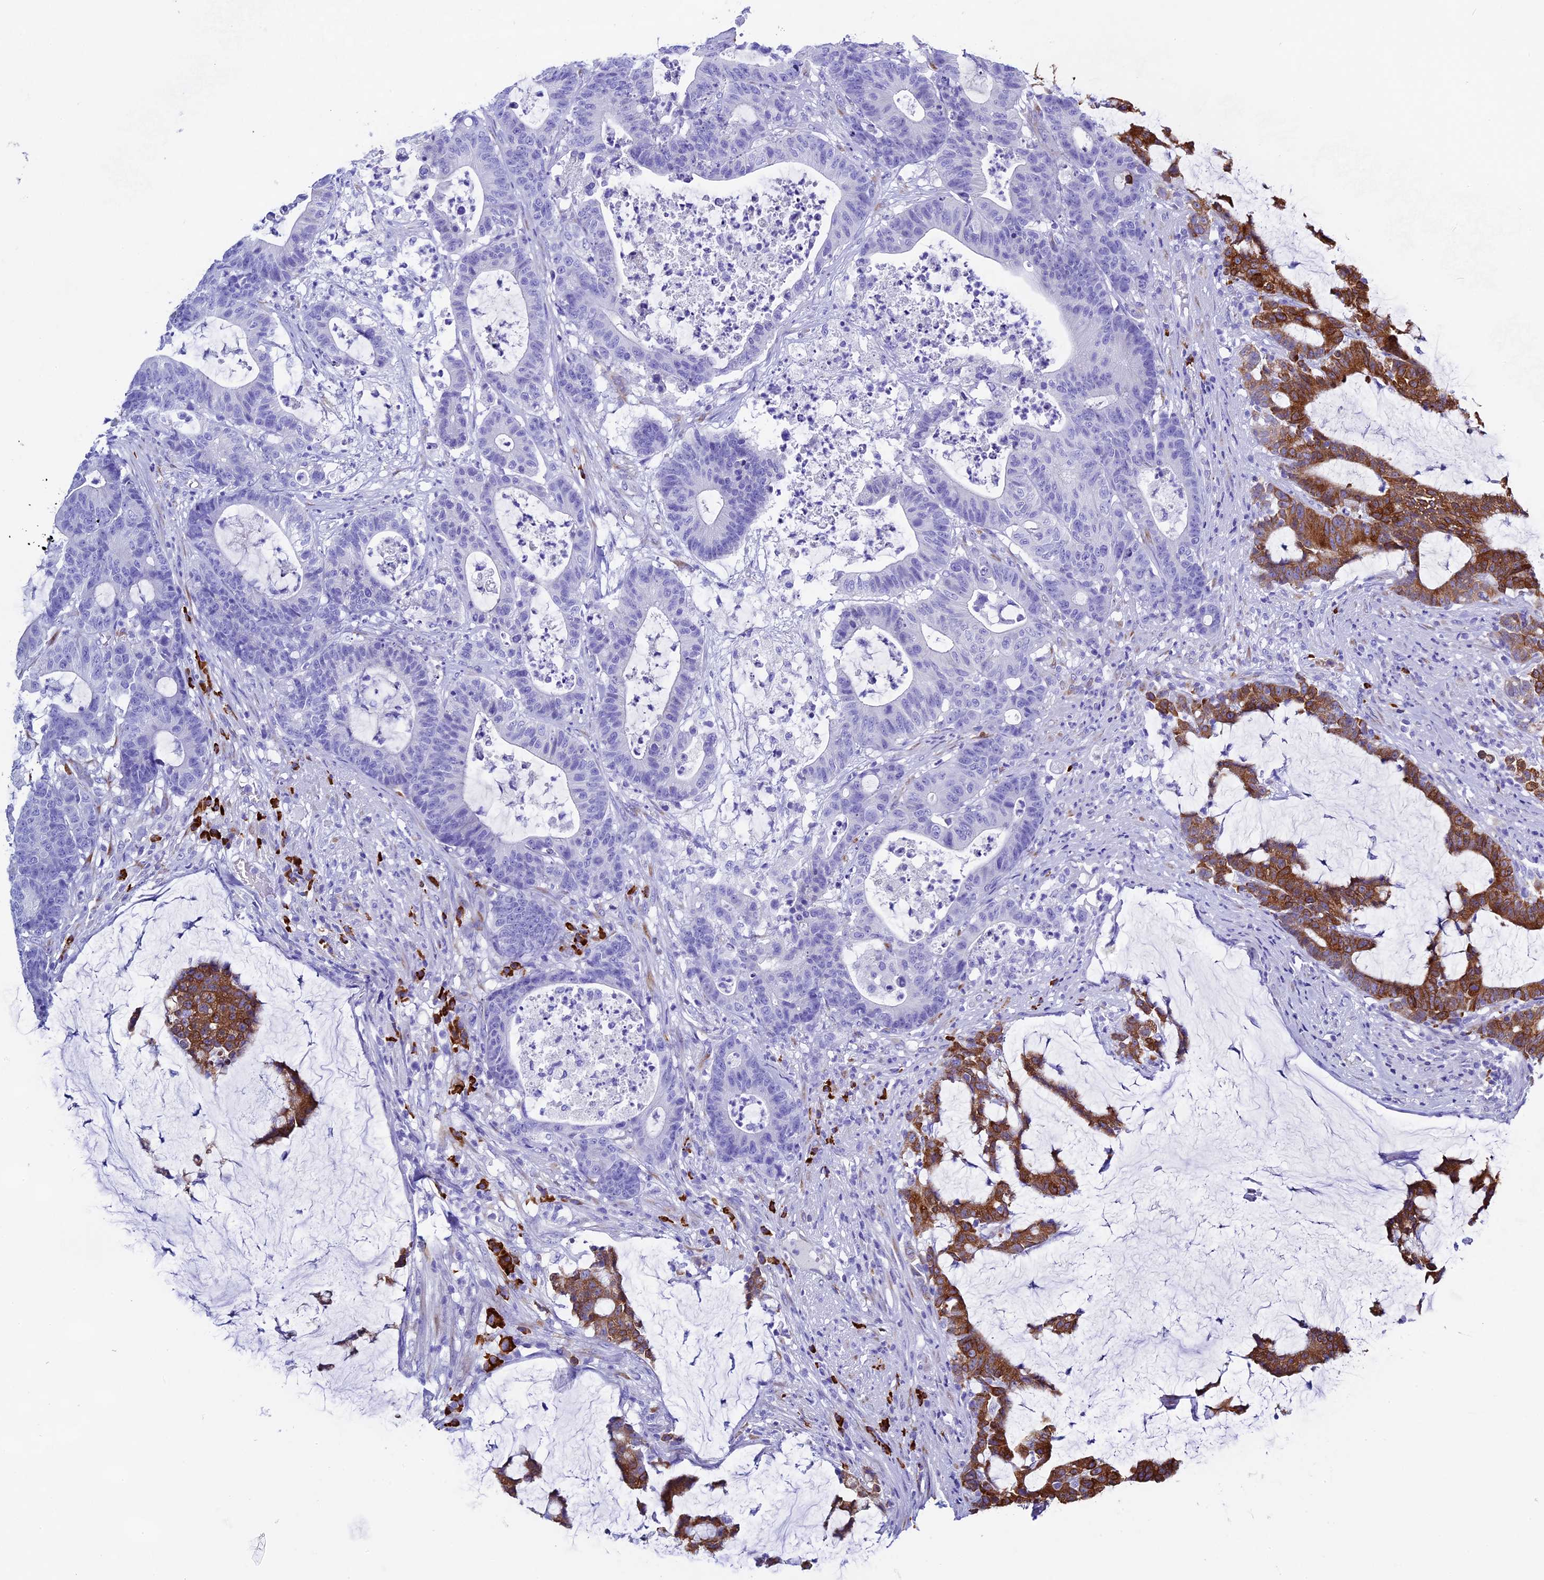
{"staining": {"intensity": "strong", "quantity": "25%-75%", "location": "cytoplasmic/membranous"}, "tissue": "colorectal cancer", "cell_type": "Tumor cells", "image_type": "cancer", "snomed": [{"axis": "morphology", "description": "Adenocarcinoma, NOS"}, {"axis": "topography", "description": "Colon"}], "caption": "Tumor cells show high levels of strong cytoplasmic/membranous staining in approximately 25%-75% of cells in human colorectal cancer (adenocarcinoma). Using DAB (3,3'-diaminobenzidine) (brown) and hematoxylin (blue) stains, captured at high magnification using brightfield microscopy.", "gene": "FKBP11", "patient": {"sex": "female", "age": 84}}